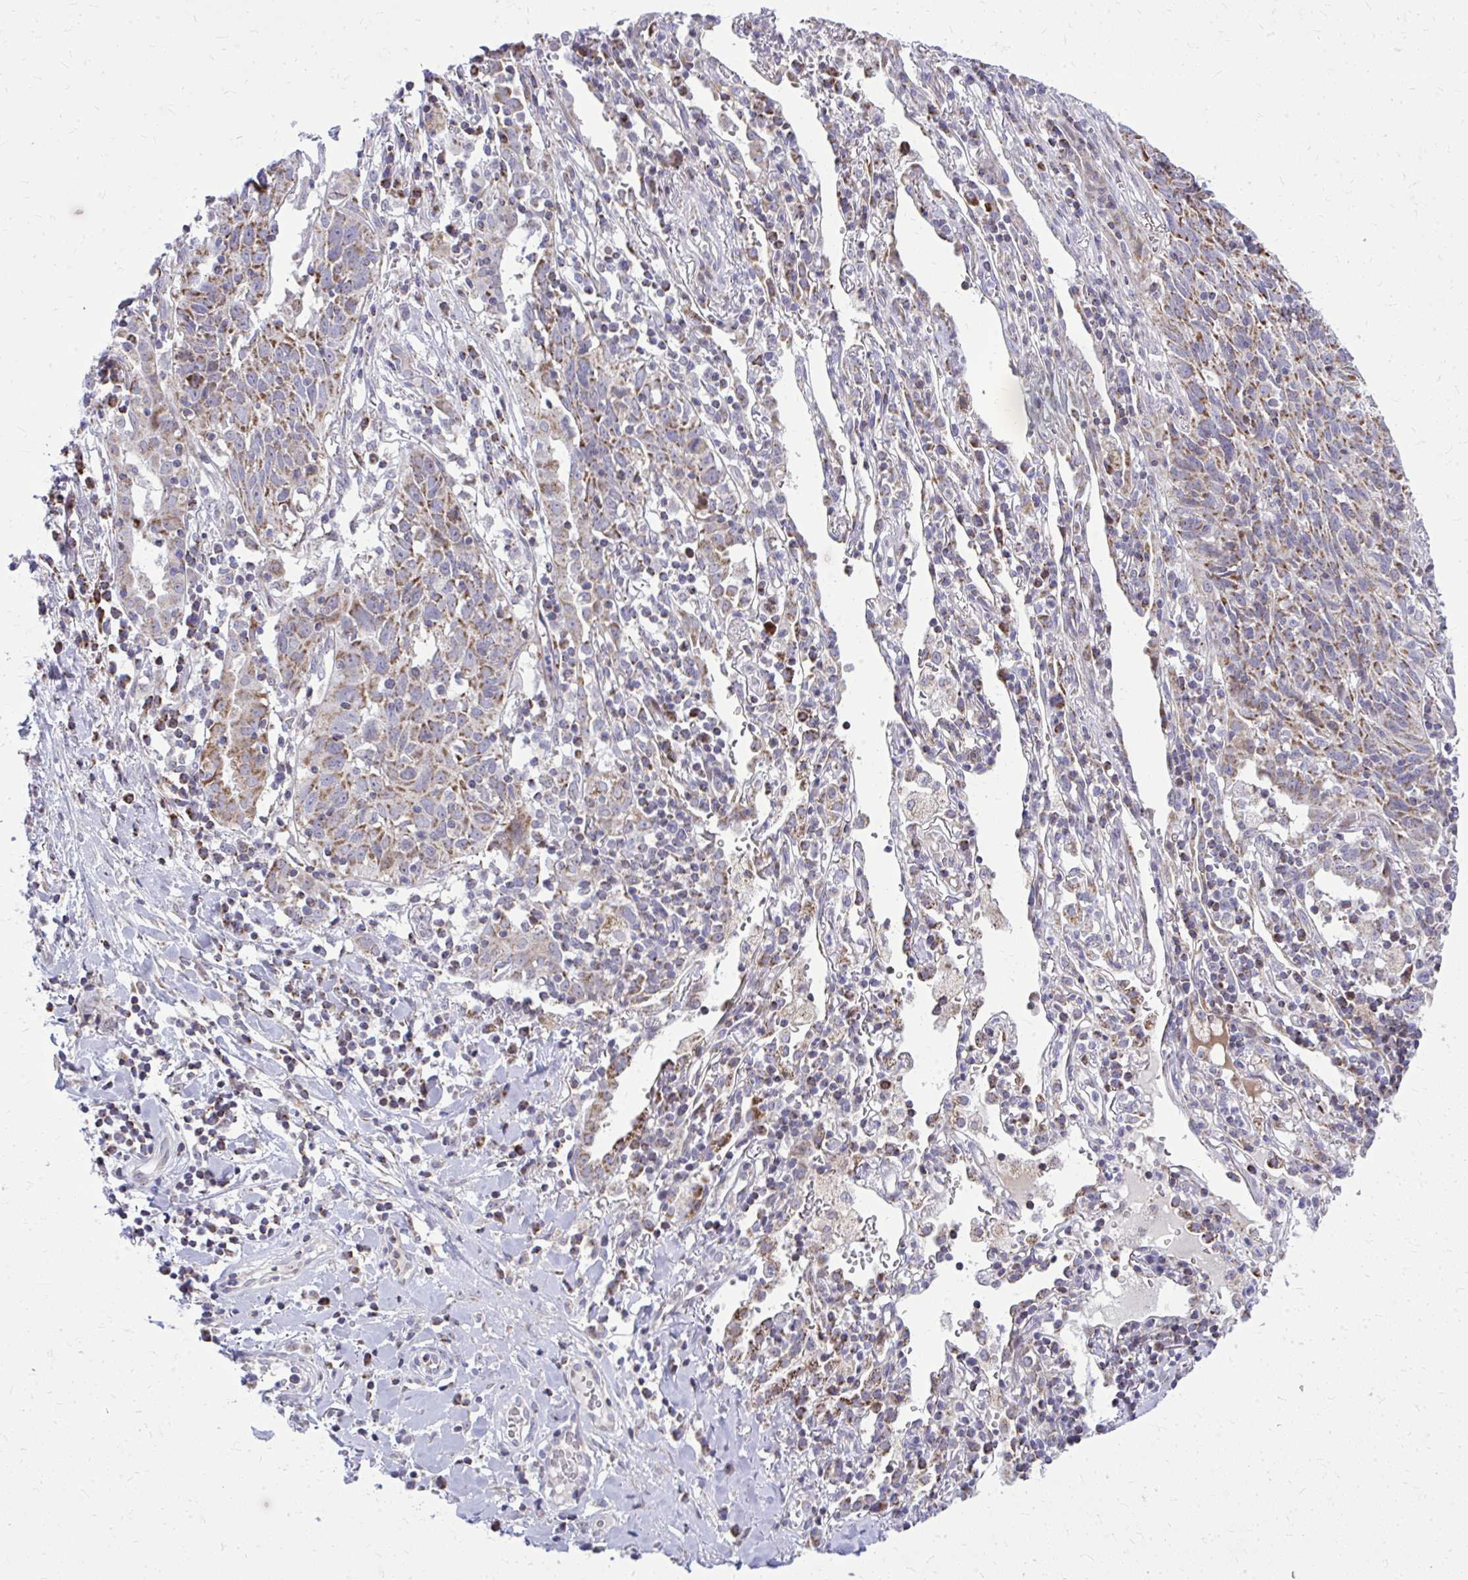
{"staining": {"intensity": "moderate", "quantity": ">75%", "location": "cytoplasmic/membranous"}, "tissue": "lung cancer", "cell_type": "Tumor cells", "image_type": "cancer", "snomed": [{"axis": "morphology", "description": "Squamous cell carcinoma, NOS"}, {"axis": "topography", "description": "Lung"}], "caption": "A brown stain shows moderate cytoplasmic/membranous positivity of a protein in human squamous cell carcinoma (lung) tumor cells.", "gene": "ZNF362", "patient": {"sex": "female", "age": 66}}